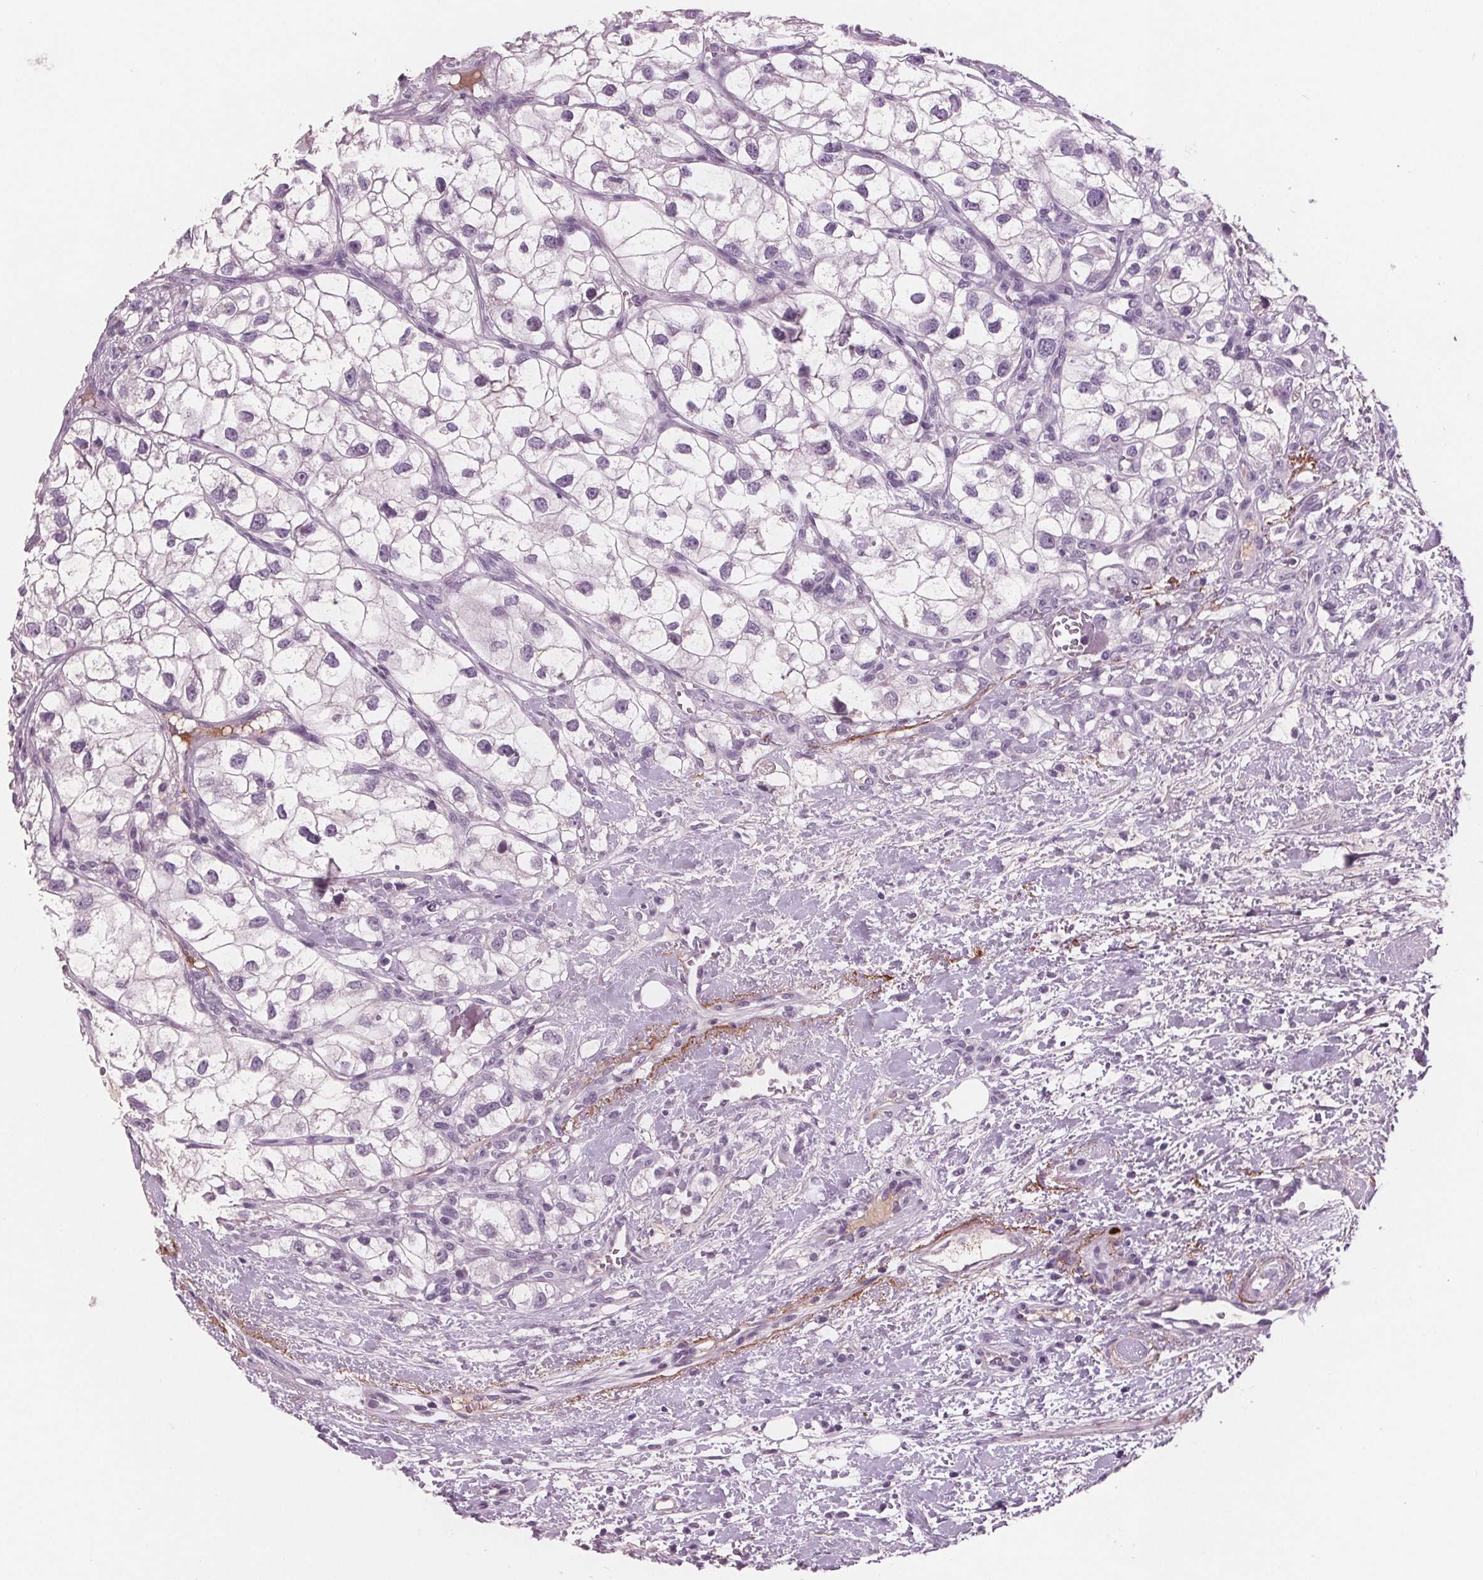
{"staining": {"intensity": "negative", "quantity": "none", "location": "none"}, "tissue": "renal cancer", "cell_type": "Tumor cells", "image_type": "cancer", "snomed": [{"axis": "morphology", "description": "Adenocarcinoma, NOS"}, {"axis": "topography", "description": "Kidney"}], "caption": "An image of human adenocarcinoma (renal) is negative for staining in tumor cells. Nuclei are stained in blue.", "gene": "AMBP", "patient": {"sex": "male", "age": 59}}